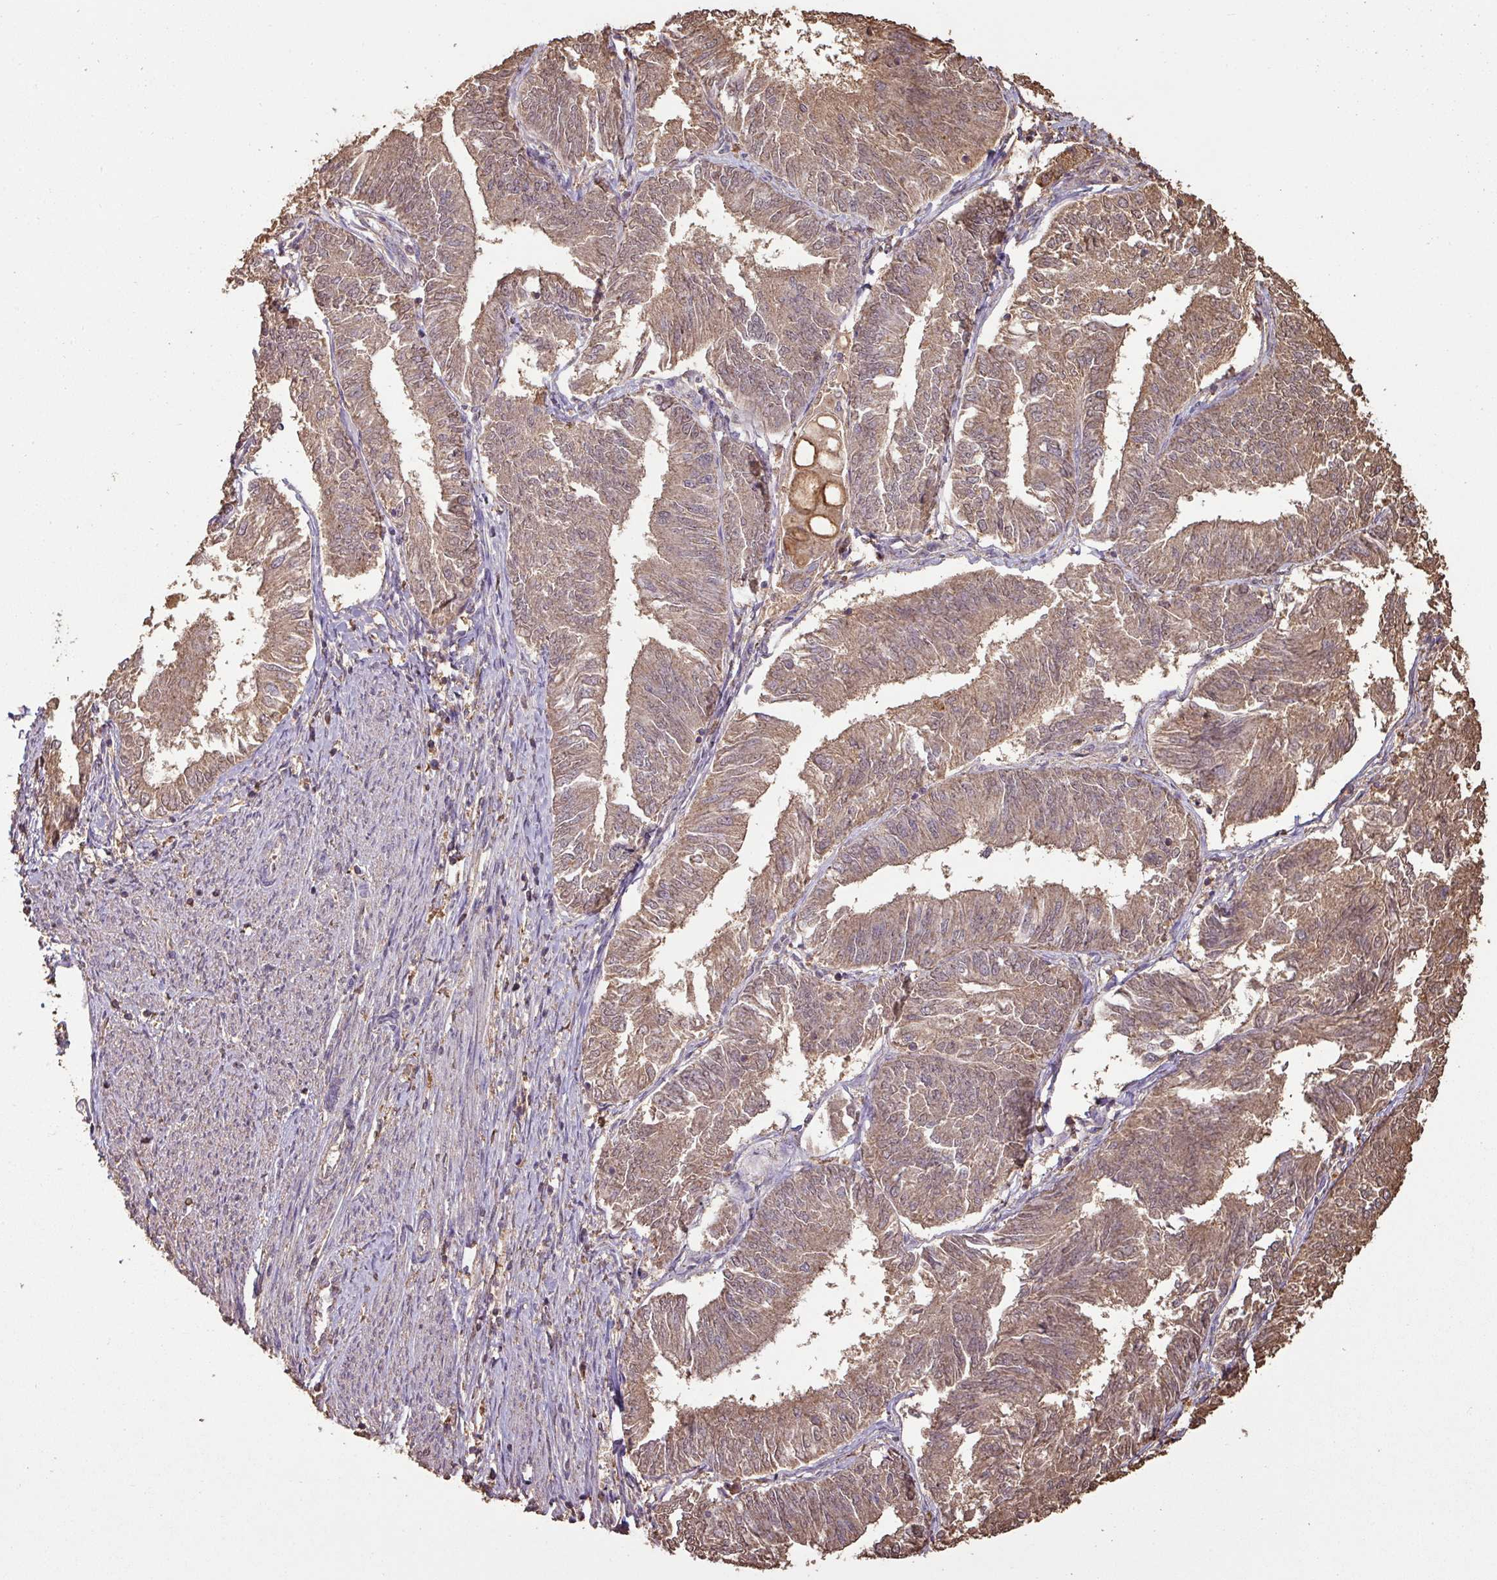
{"staining": {"intensity": "moderate", "quantity": ">75%", "location": "cytoplasmic/membranous"}, "tissue": "endometrial cancer", "cell_type": "Tumor cells", "image_type": "cancer", "snomed": [{"axis": "morphology", "description": "Adenocarcinoma, NOS"}, {"axis": "topography", "description": "Endometrium"}], "caption": "A medium amount of moderate cytoplasmic/membranous staining is present in about >75% of tumor cells in endometrial cancer tissue.", "gene": "ATAT1", "patient": {"sex": "female", "age": 58}}